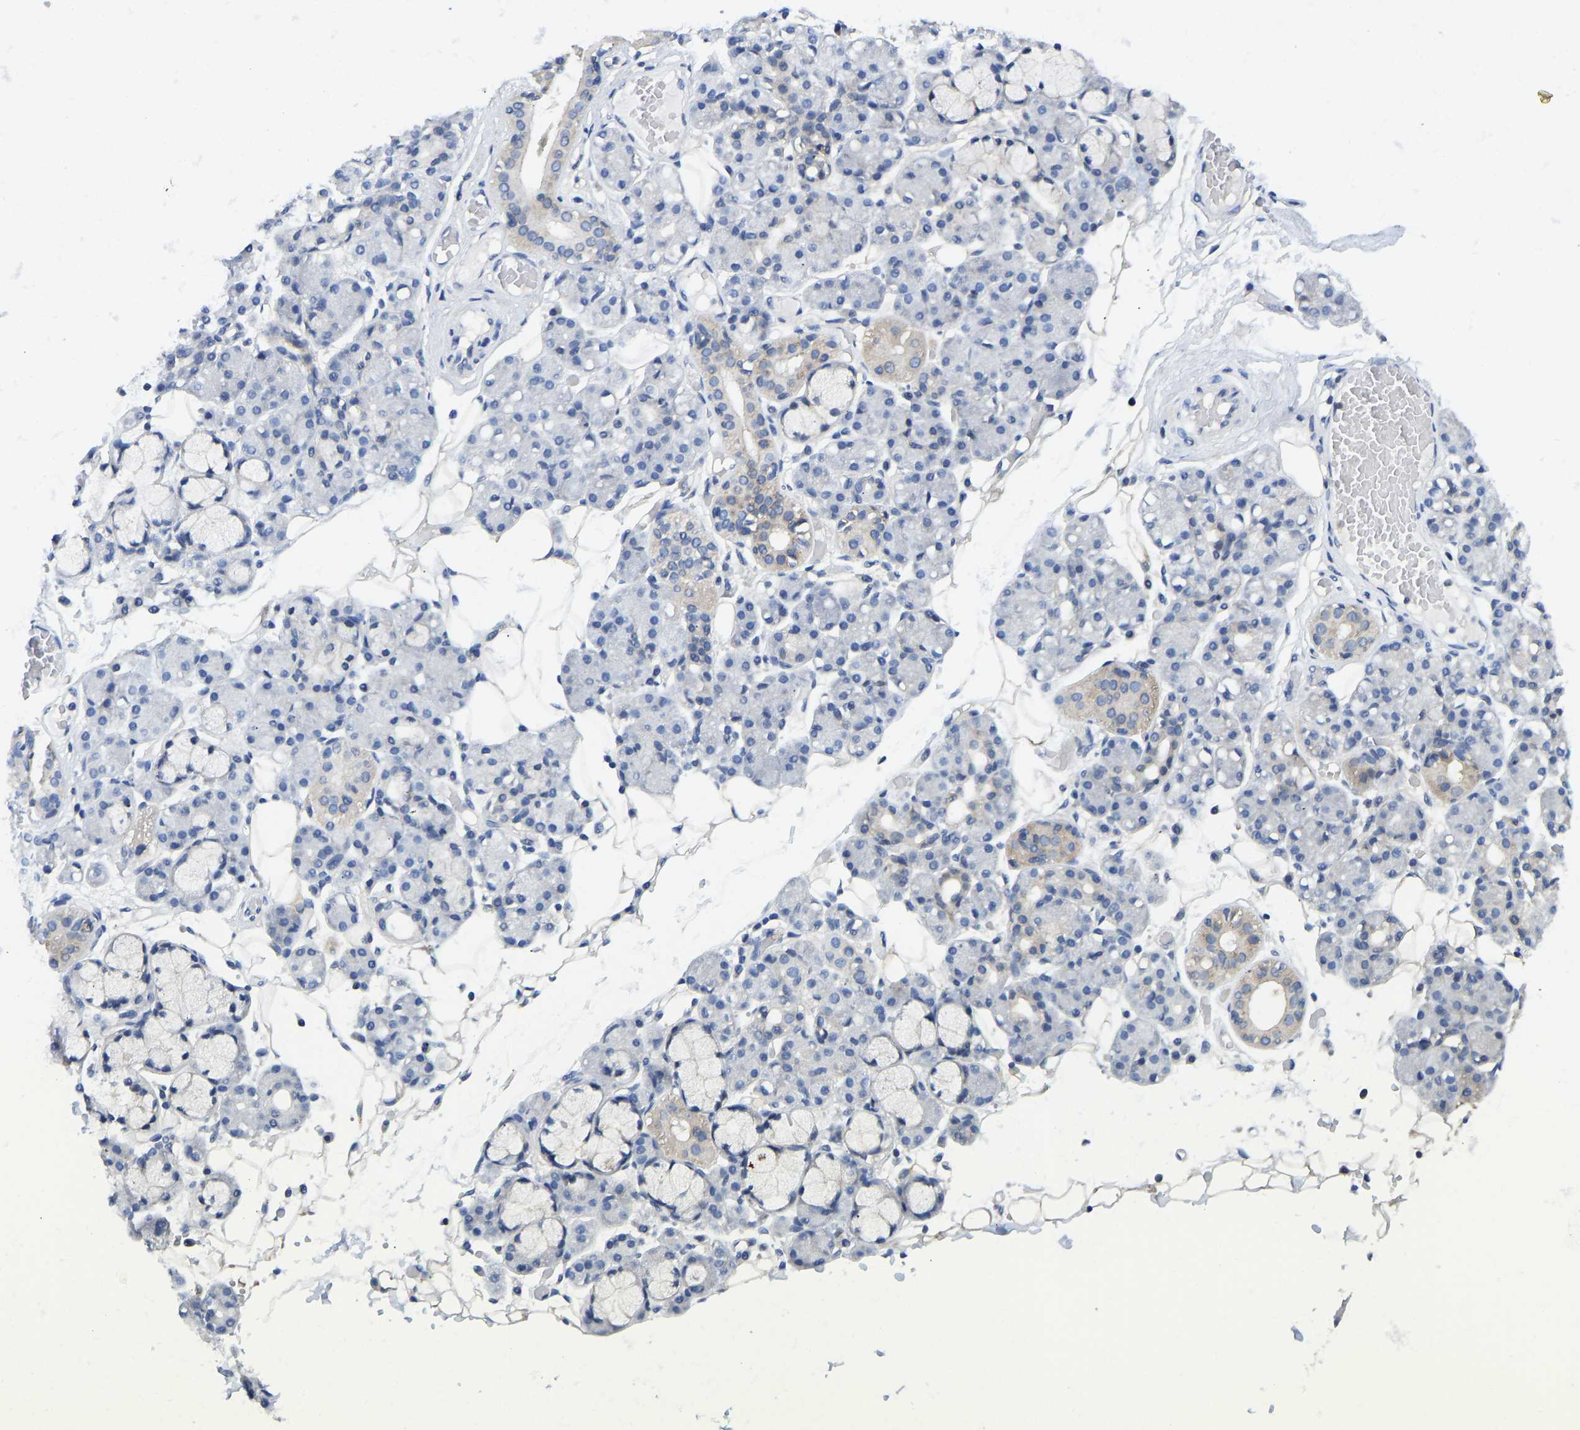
{"staining": {"intensity": "weak", "quantity": "<25%", "location": "cytoplasmic/membranous"}, "tissue": "salivary gland", "cell_type": "Glandular cells", "image_type": "normal", "snomed": [{"axis": "morphology", "description": "Normal tissue, NOS"}, {"axis": "topography", "description": "Salivary gland"}], "caption": "IHC photomicrograph of benign salivary gland stained for a protein (brown), which displays no staining in glandular cells.", "gene": "NDRG3", "patient": {"sex": "male", "age": 63}}